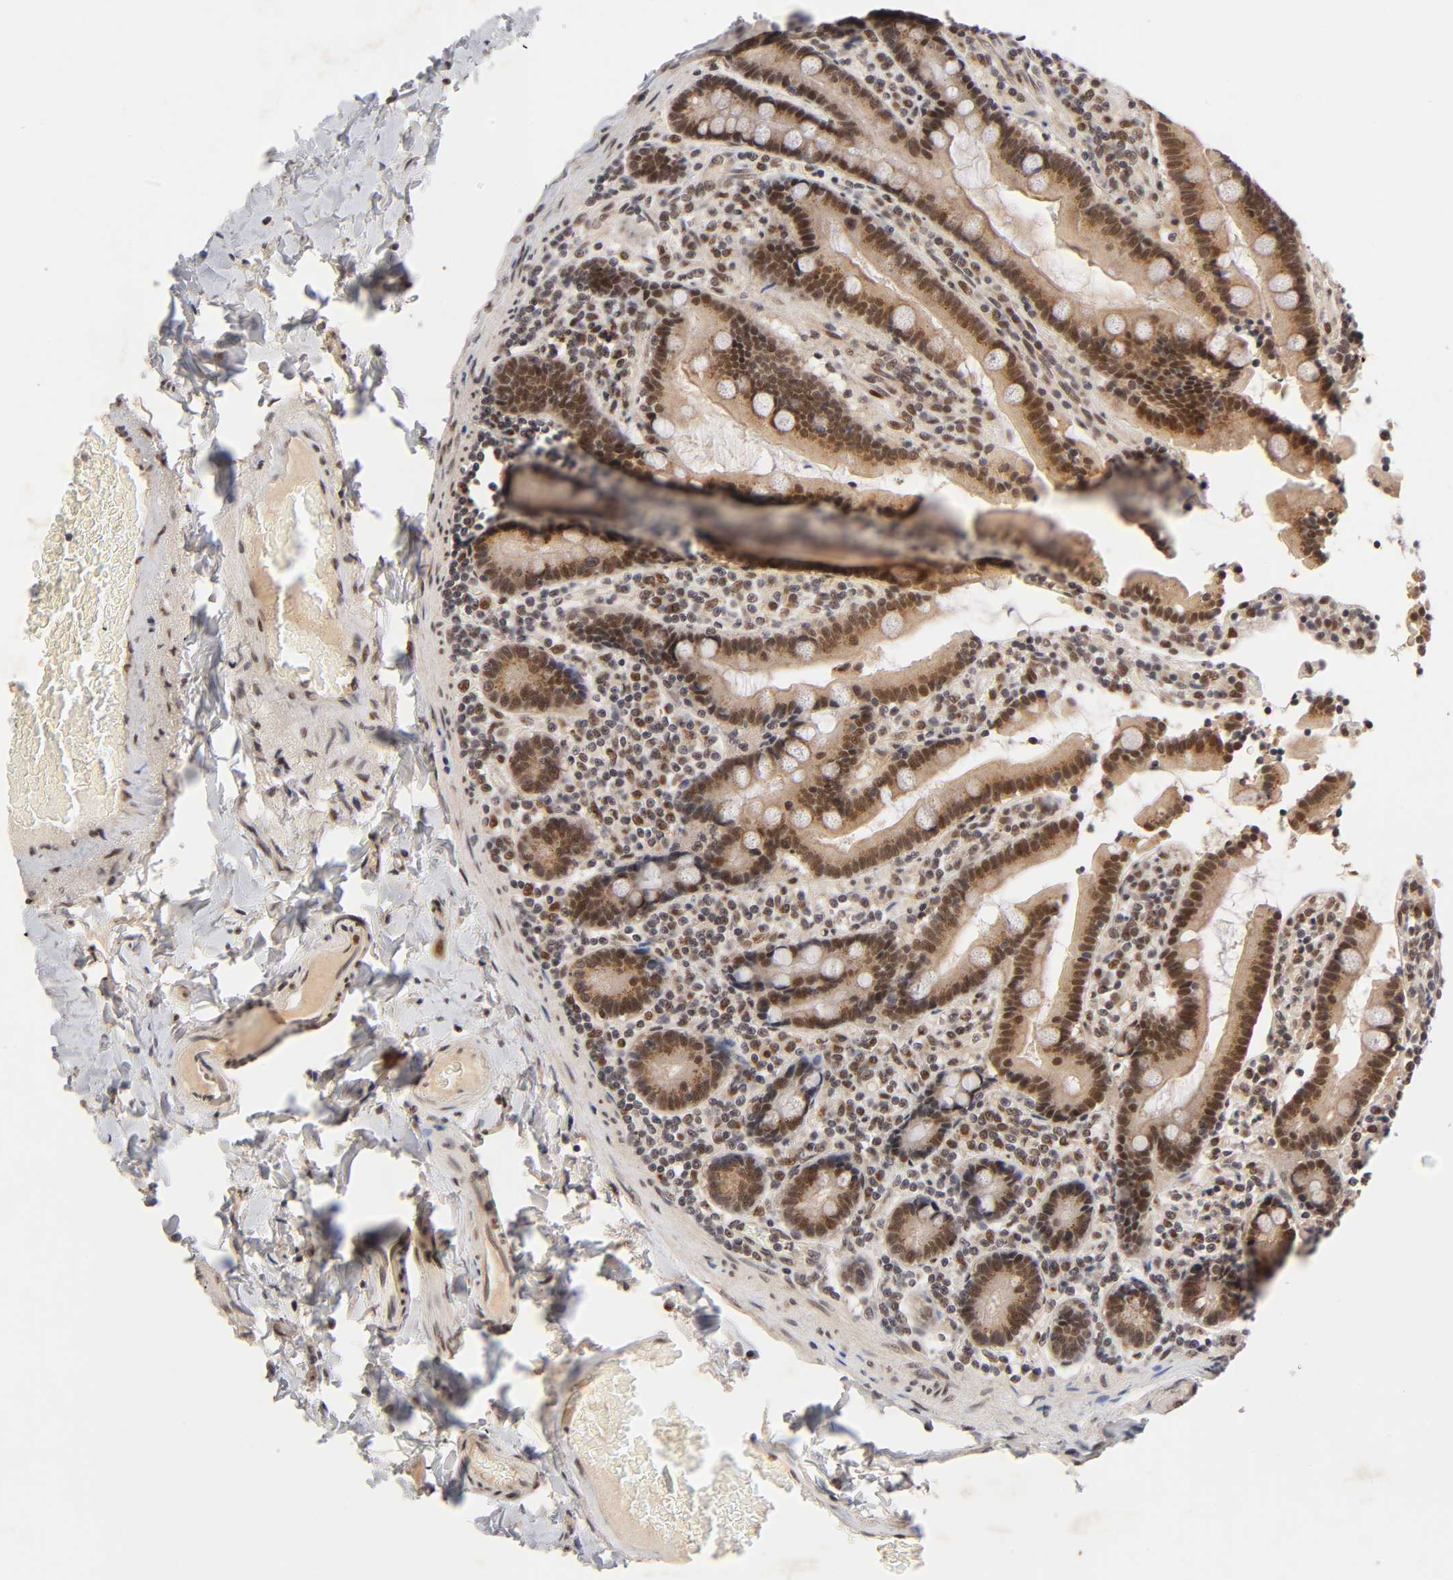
{"staining": {"intensity": "strong", "quantity": ">75%", "location": "cytoplasmic/membranous,nuclear"}, "tissue": "duodenum", "cell_type": "Glandular cells", "image_type": "normal", "snomed": [{"axis": "morphology", "description": "Normal tissue, NOS"}, {"axis": "topography", "description": "Duodenum"}], "caption": "The photomicrograph reveals staining of benign duodenum, revealing strong cytoplasmic/membranous,nuclear protein positivity (brown color) within glandular cells.", "gene": "EP300", "patient": {"sex": "female", "age": 53}}